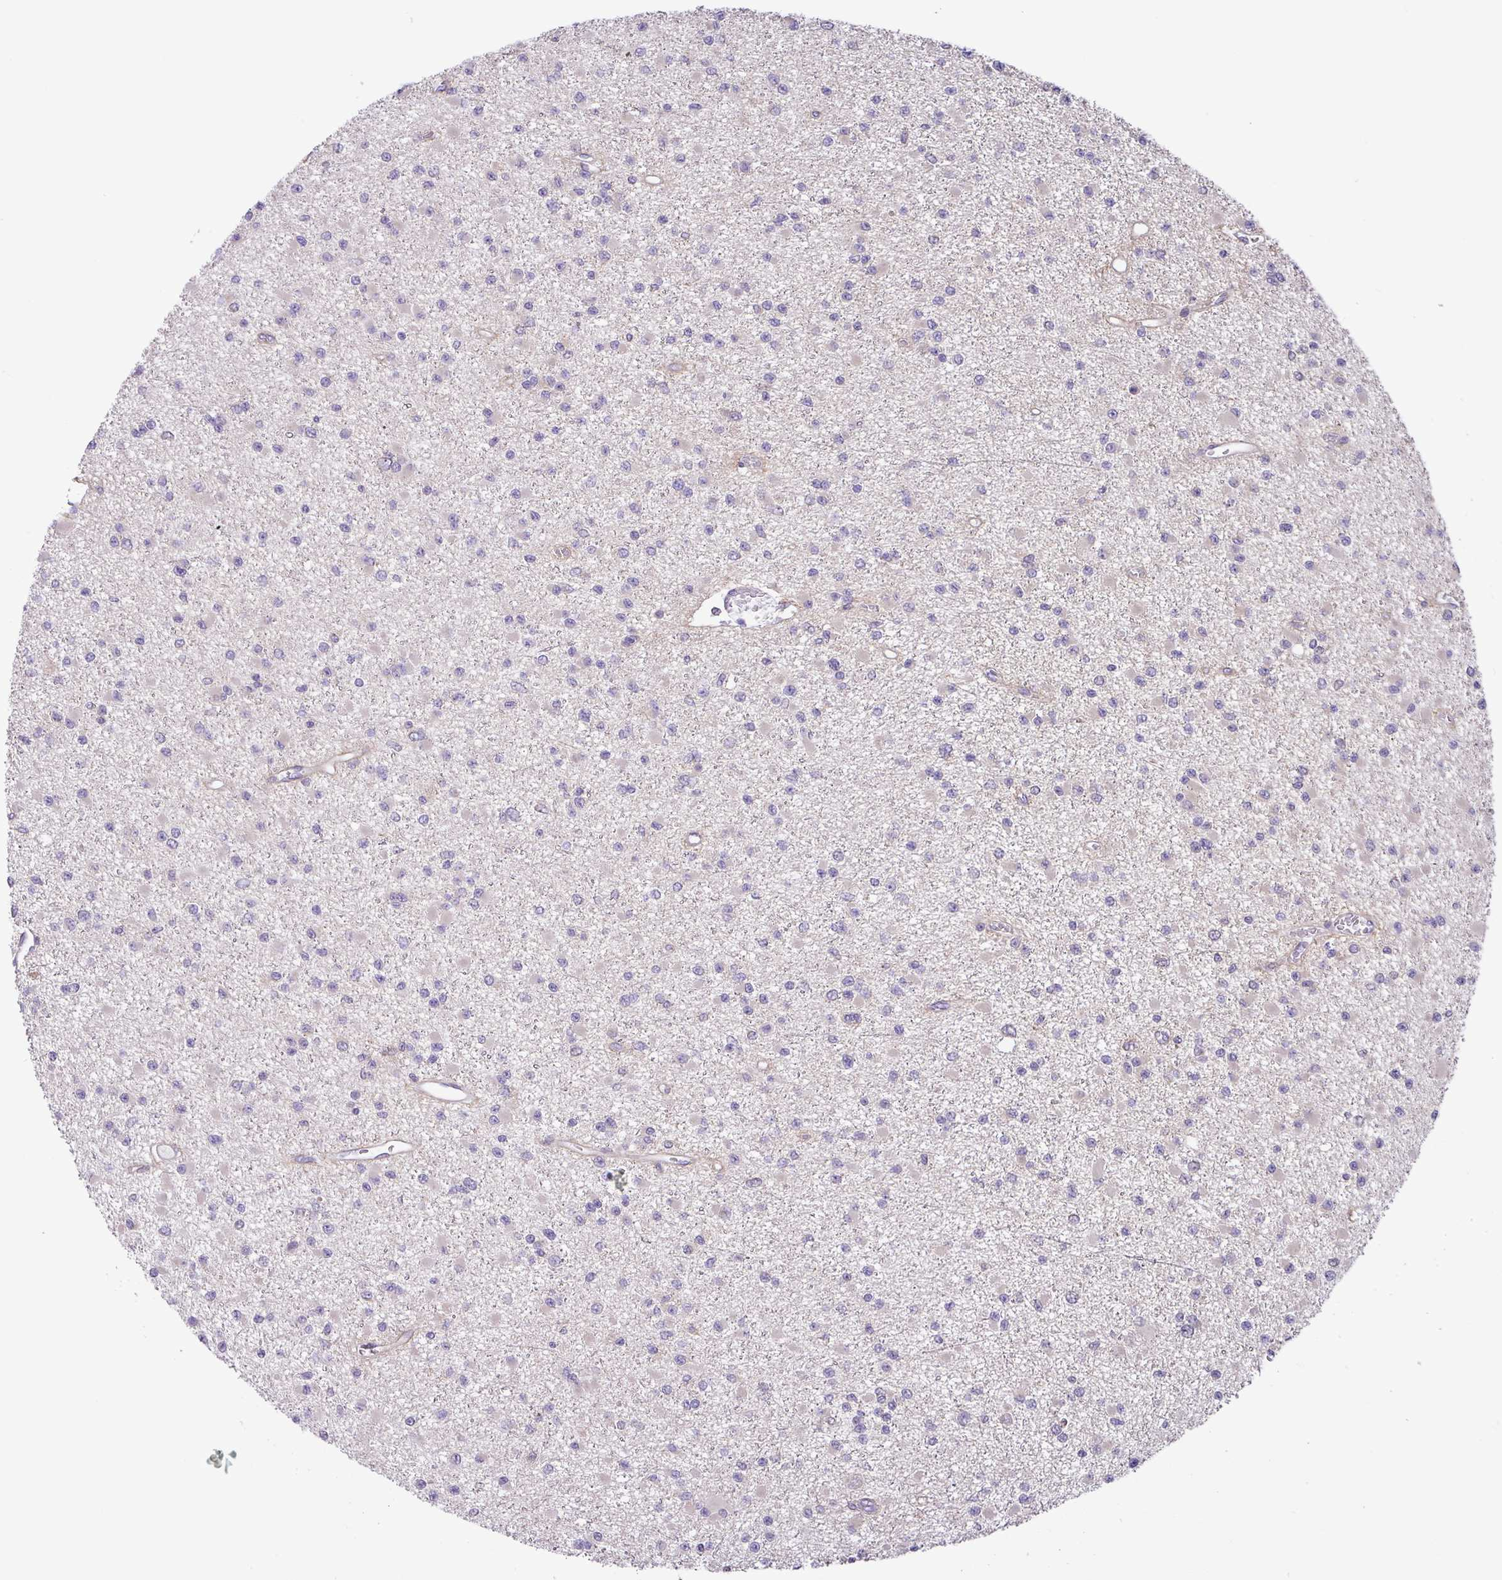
{"staining": {"intensity": "negative", "quantity": "none", "location": "none"}, "tissue": "glioma", "cell_type": "Tumor cells", "image_type": "cancer", "snomed": [{"axis": "morphology", "description": "Glioma, malignant, Low grade"}, {"axis": "topography", "description": "Brain"}], "caption": "A photomicrograph of human glioma is negative for staining in tumor cells.", "gene": "GALNT12", "patient": {"sex": "female", "age": 22}}